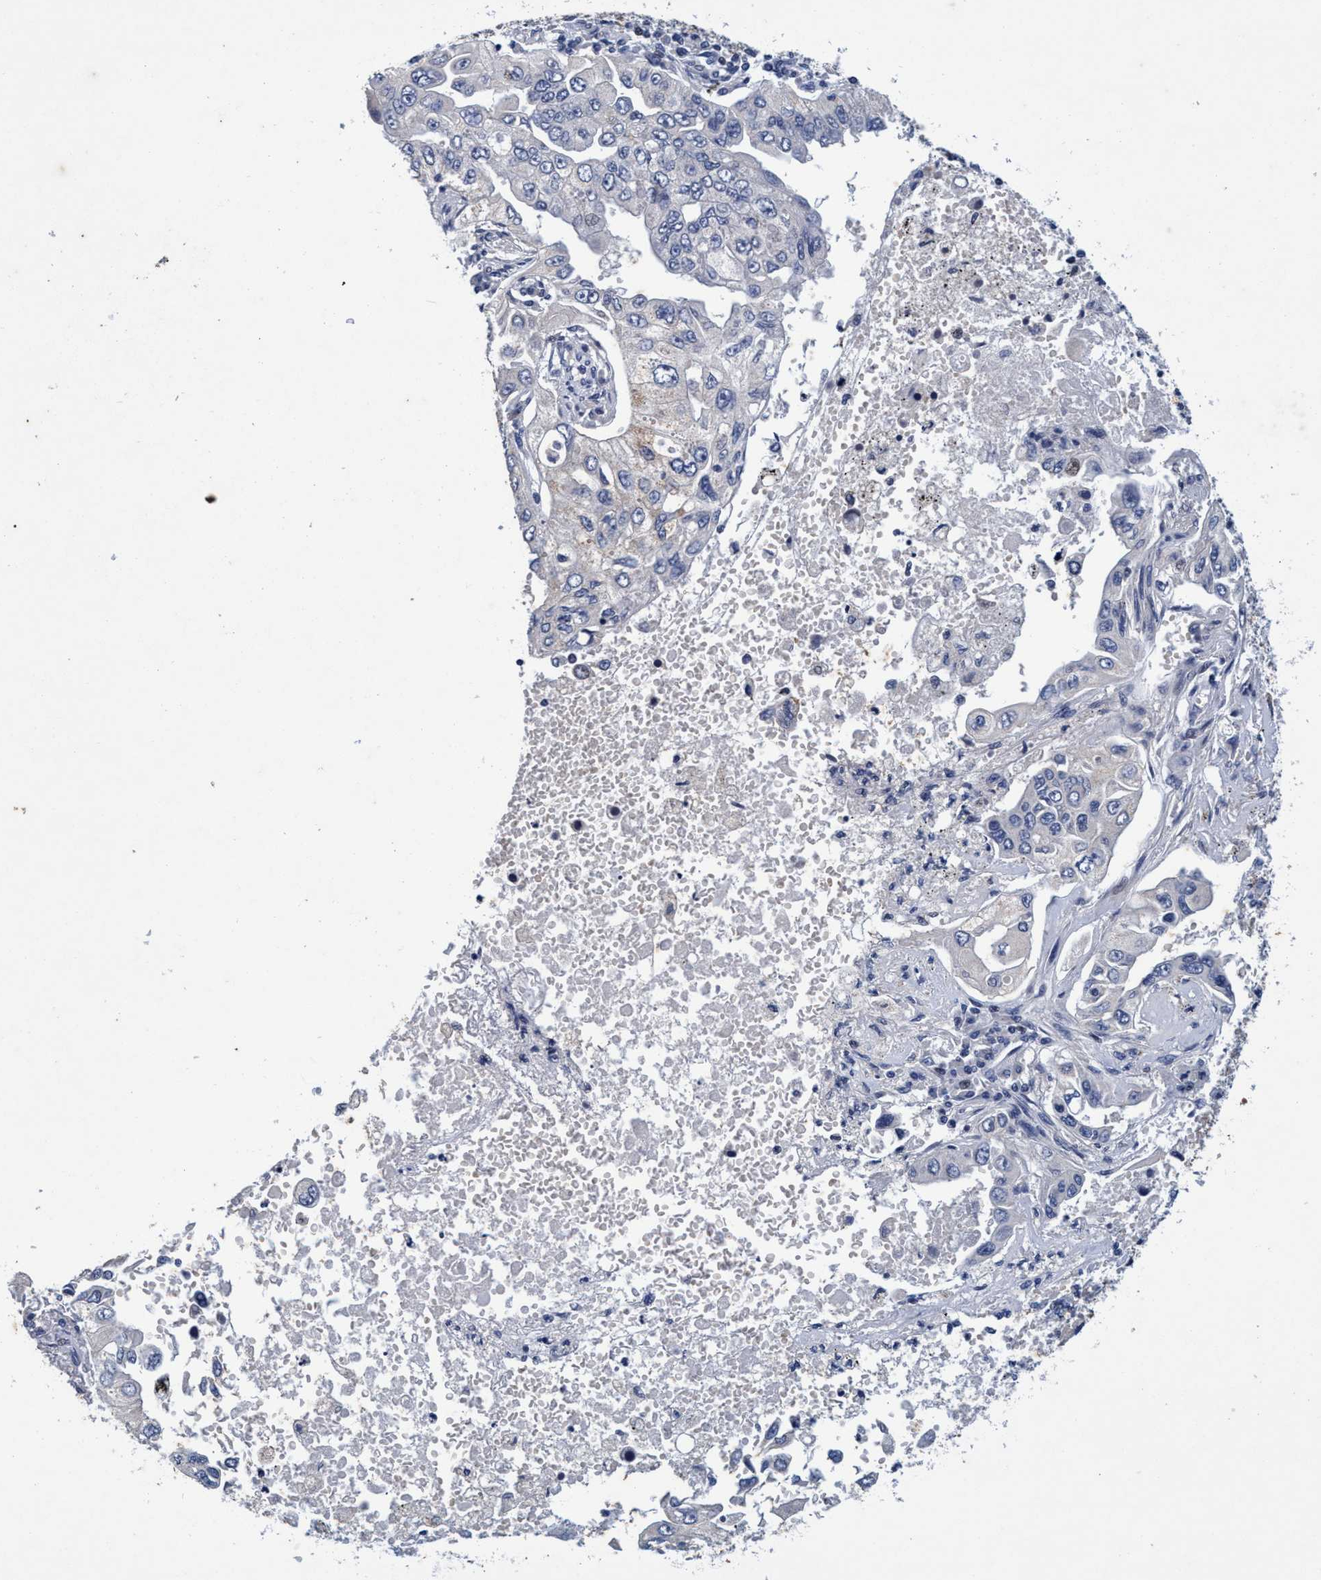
{"staining": {"intensity": "negative", "quantity": "none", "location": "none"}, "tissue": "lung cancer", "cell_type": "Tumor cells", "image_type": "cancer", "snomed": [{"axis": "morphology", "description": "Adenocarcinoma, NOS"}, {"axis": "topography", "description": "Lung"}], "caption": "Tumor cells are negative for brown protein staining in lung adenocarcinoma. (IHC, brightfield microscopy, high magnification).", "gene": "GRB14", "patient": {"sex": "male", "age": 84}}